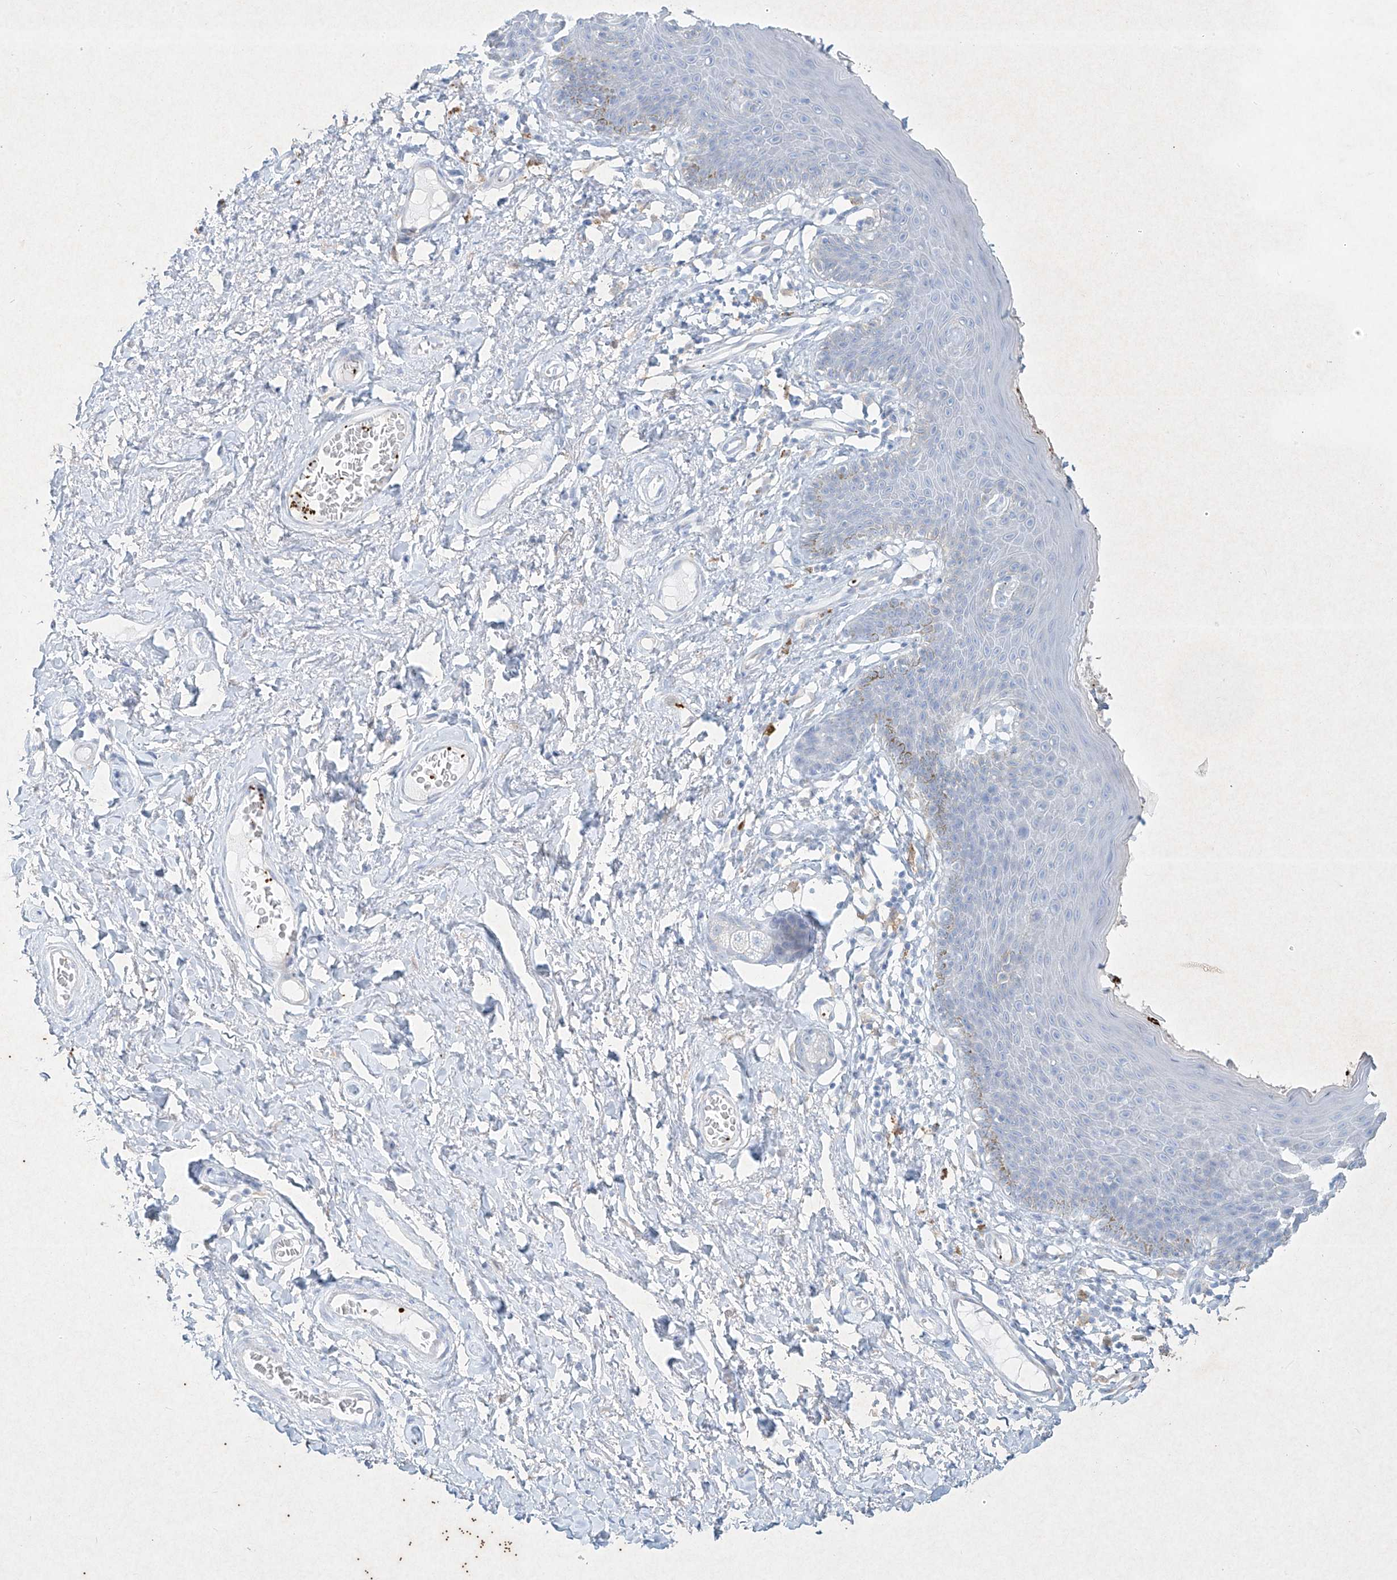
{"staining": {"intensity": "negative", "quantity": "none", "location": "none"}, "tissue": "skin", "cell_type": "Epidermal cells", "image_type": "normal", "snomed": [{"axis": "morphology", "description": "Normal tissue, NOS"}, {"axis": "topography", "description": "Vulva"}], "caption": "IHC image of unremarkable skin stained for a protein (brown), which demonstrates no positivity in epidermal cells.", "gene": "PLEK", "patient": {"sex": "female", "age": 66}}